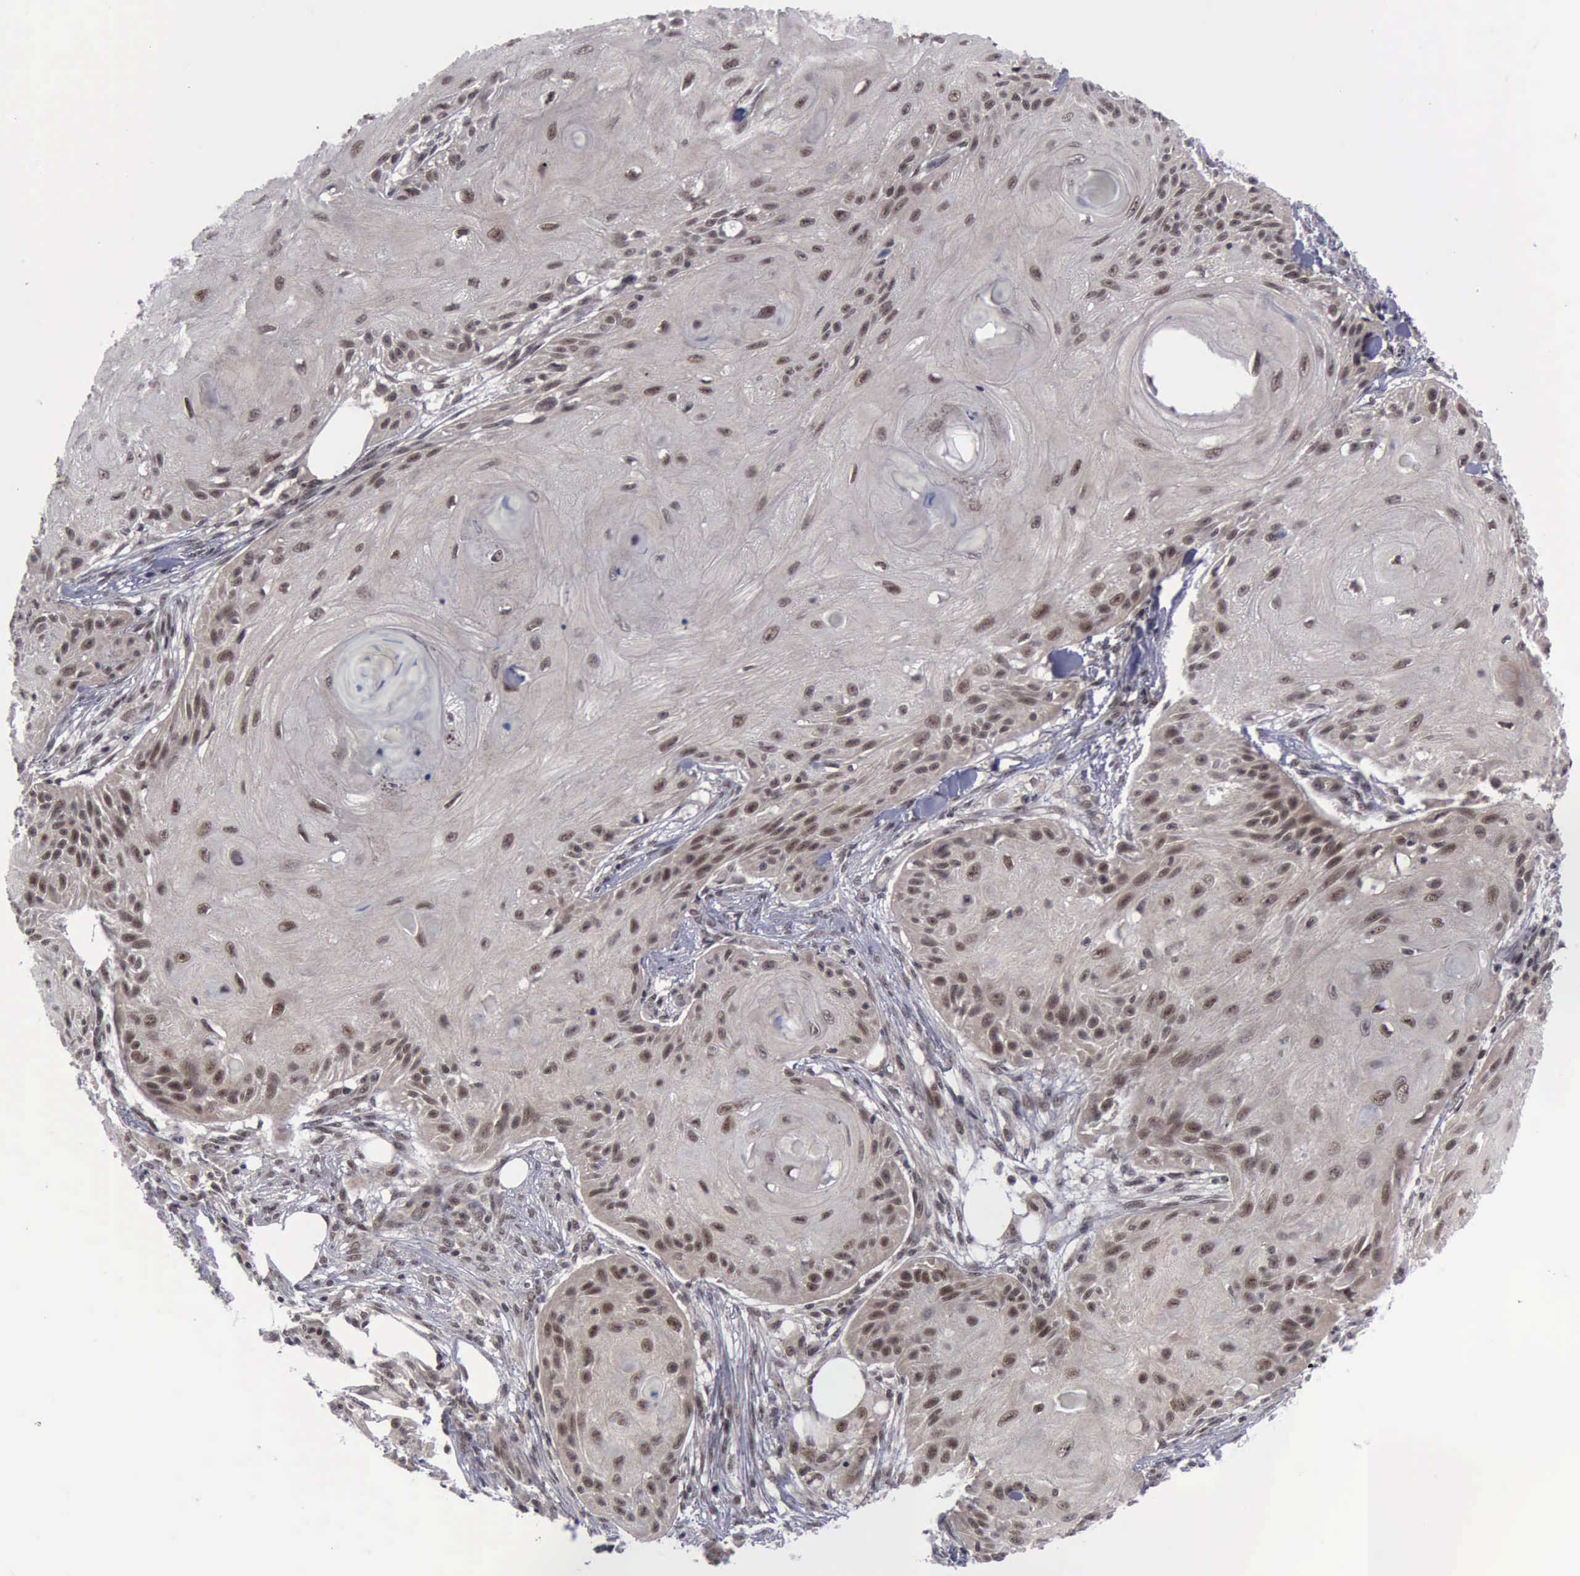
{"staining": {"intensity": "moderate", "quantity": ">75%", "location": "cytoplasmic/membranous,nuclear"}, "tissue": "skin cancer", "cell_type": "Tumor cells", "image_type": "cancer", "snomed": [{"axis": "morphology", "description": "Squamous cell carcinoma, NOS"}, {"axis": "topography", "description": "Skin"}], "caption": "High-magnification brightfield microscopy of skin squamous cell carcinoma stained with DAB (3,3'-diaminobenzidine) (brown) and counterstained with hematoxylin (blue). tumor cells exhibit moderate cytoplasmic/membranous and nuclear positivity is identified in about>75% of cells. The protein of interest is shown in brown color, while the nuclei are stained blue.", "gene": "ATM", "patient": {"sex": "female", "age": 88}}